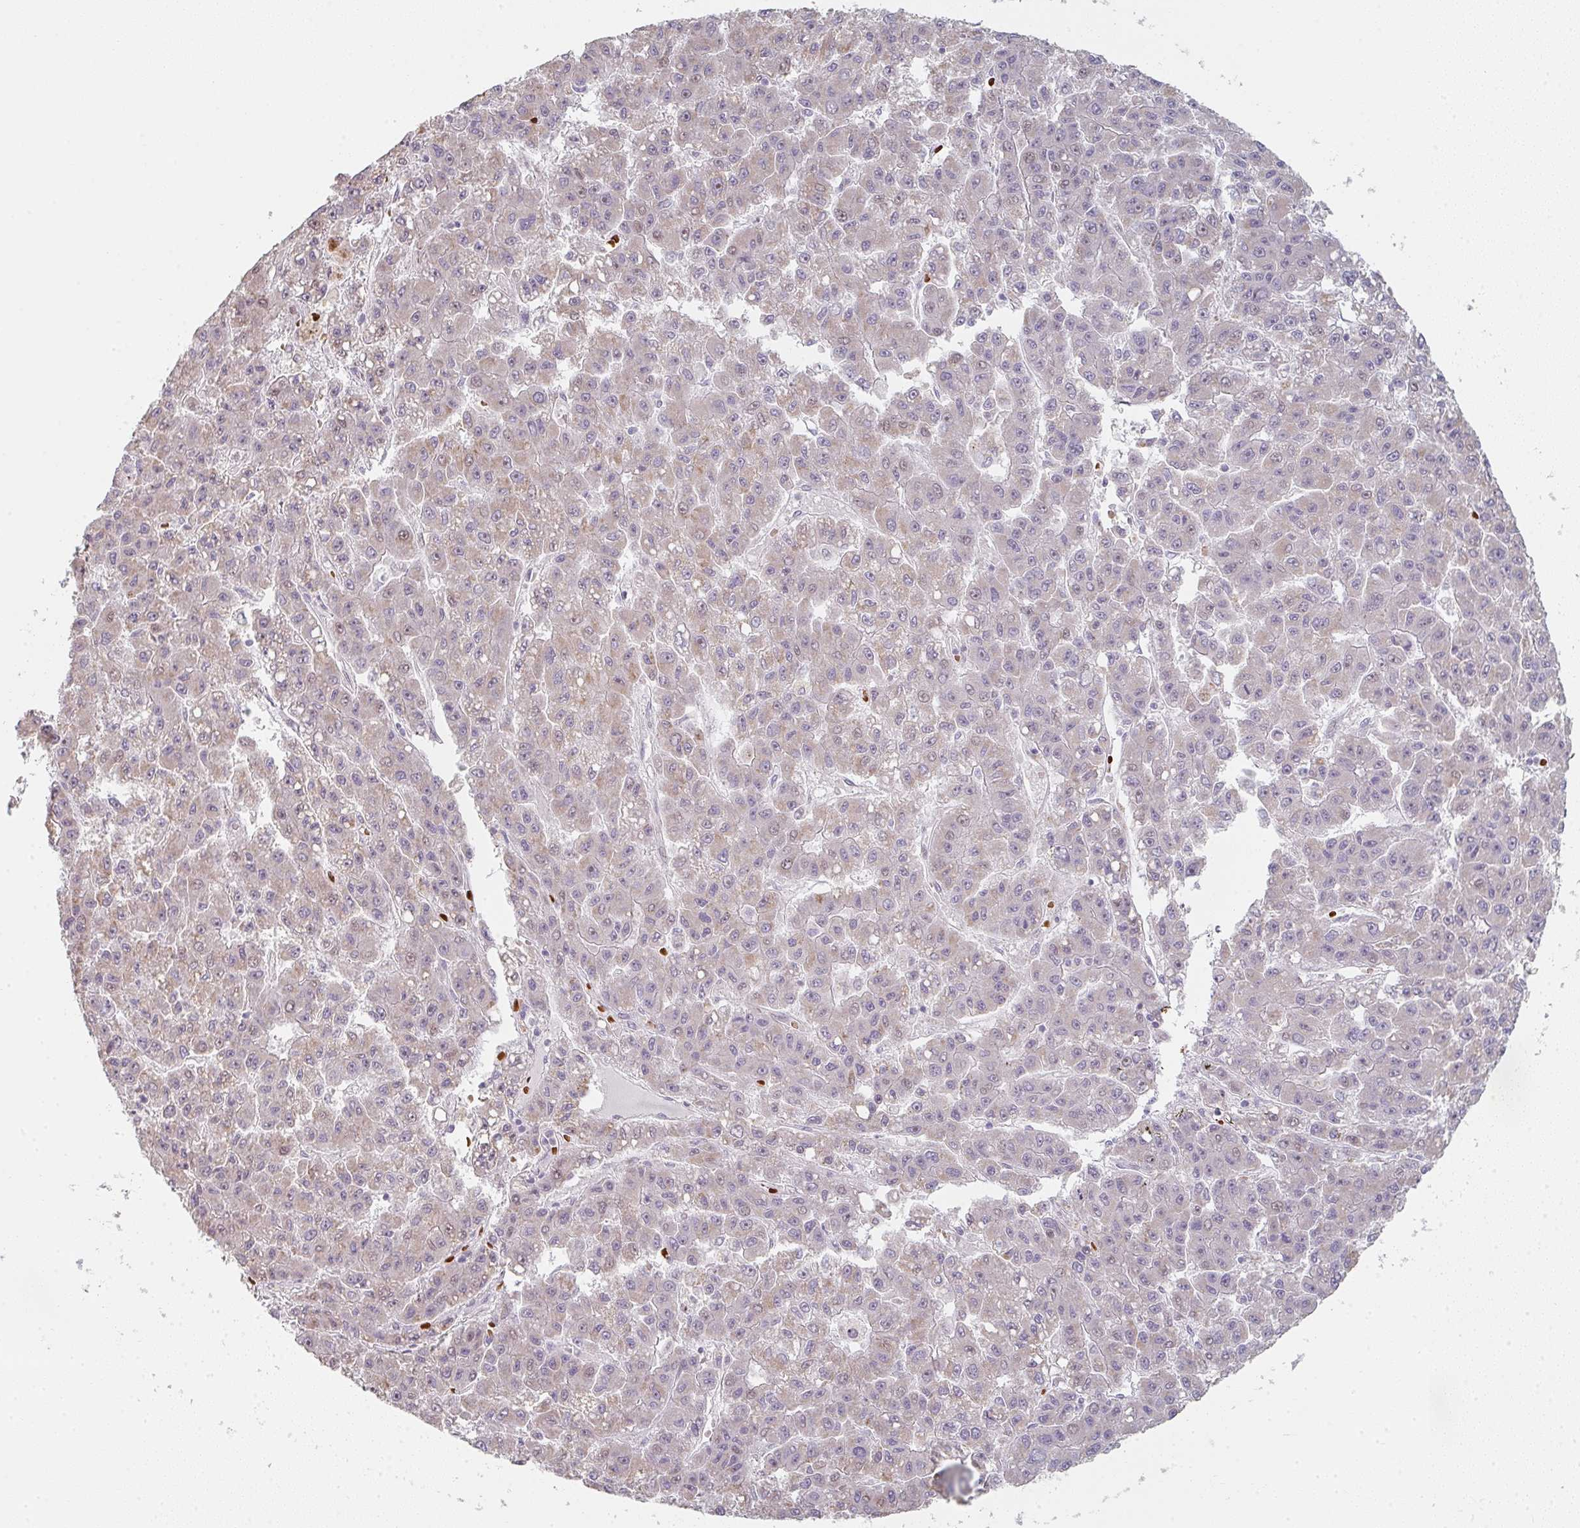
{"staining": {"intensity": "weak", "quantity": ">75%", "location": "cytoplasmic/membranous"}, "tissue": "liver cancer", "cell_type": "Tumor cells", "image_type": "cancer", "snomed": [{"axis": "morphology", "description": "Carcinoma, Hepatocellular, NOS"}, {"axis": "topography", "description": "Liver"}], "caption": "Protein expression by IHC exhibits weak cytoplasmic/membranous staining in approximately >75% of tumor cells in liver cancer (hepatocellular carcinoma).", "gene": "ZNF526", "patient": {"sex": "male", "age": 70}}